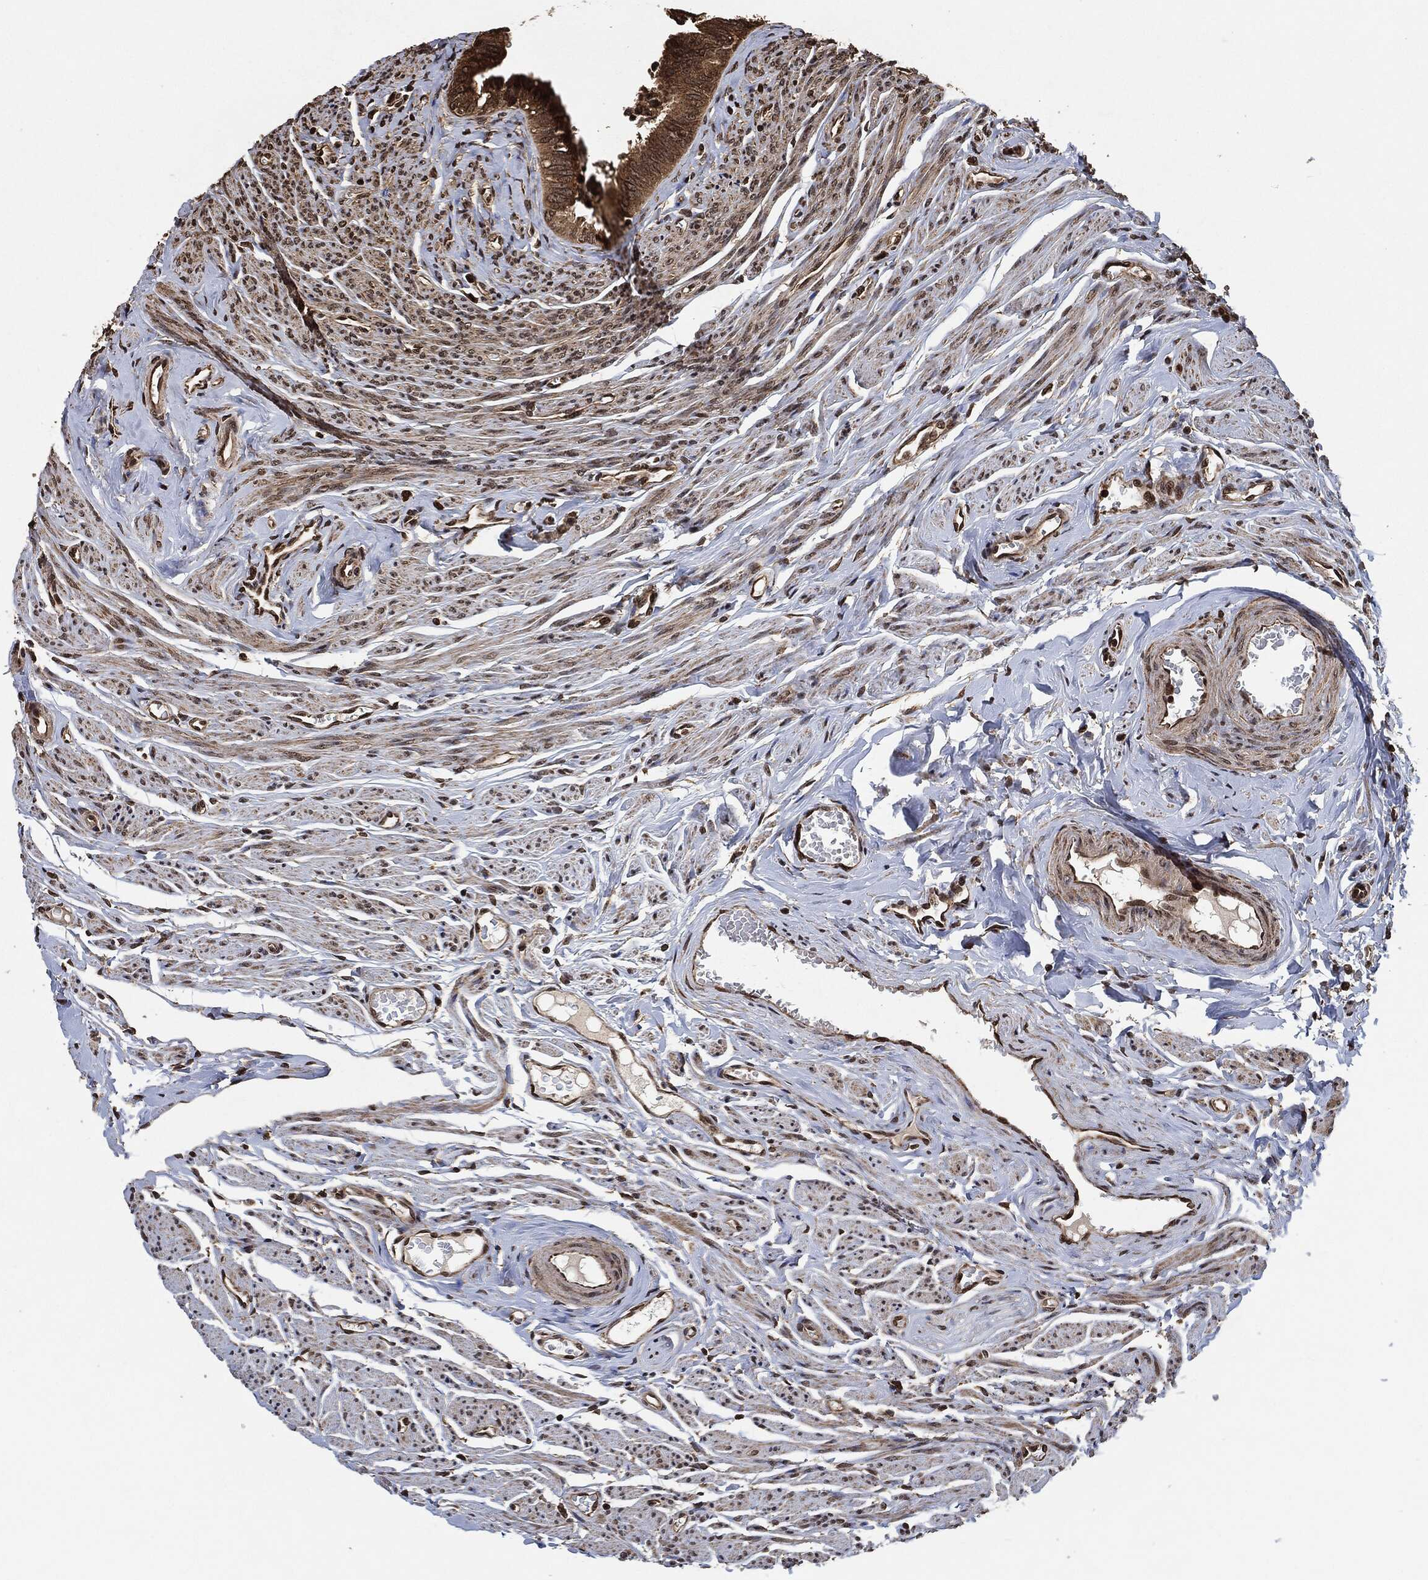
{"staining": {"intensity": "moderate", "quantity": ">75%", "location": "cytoplasmic/membranous"}, "tissue": "fallopian tube", "cell_type": "Glandular cells", "image_type": "normal", "snomed": [{"axis": "morphology", "description": "Normal tissue, NOS"}, {"axis": "topography", "description": "Fallopian tube"}], "caption": "Immunohistochemistry (IHC) (DAB) staining of normal human fallopian tube reveals moderate cytoplasmic/membranous protein staining in approximately >75% of glandular cells. Ihc stains the protein in brown and the nuclei are stained blue.", "gene": "PDK1", "patient": {"sex": "female", "age": 54}}